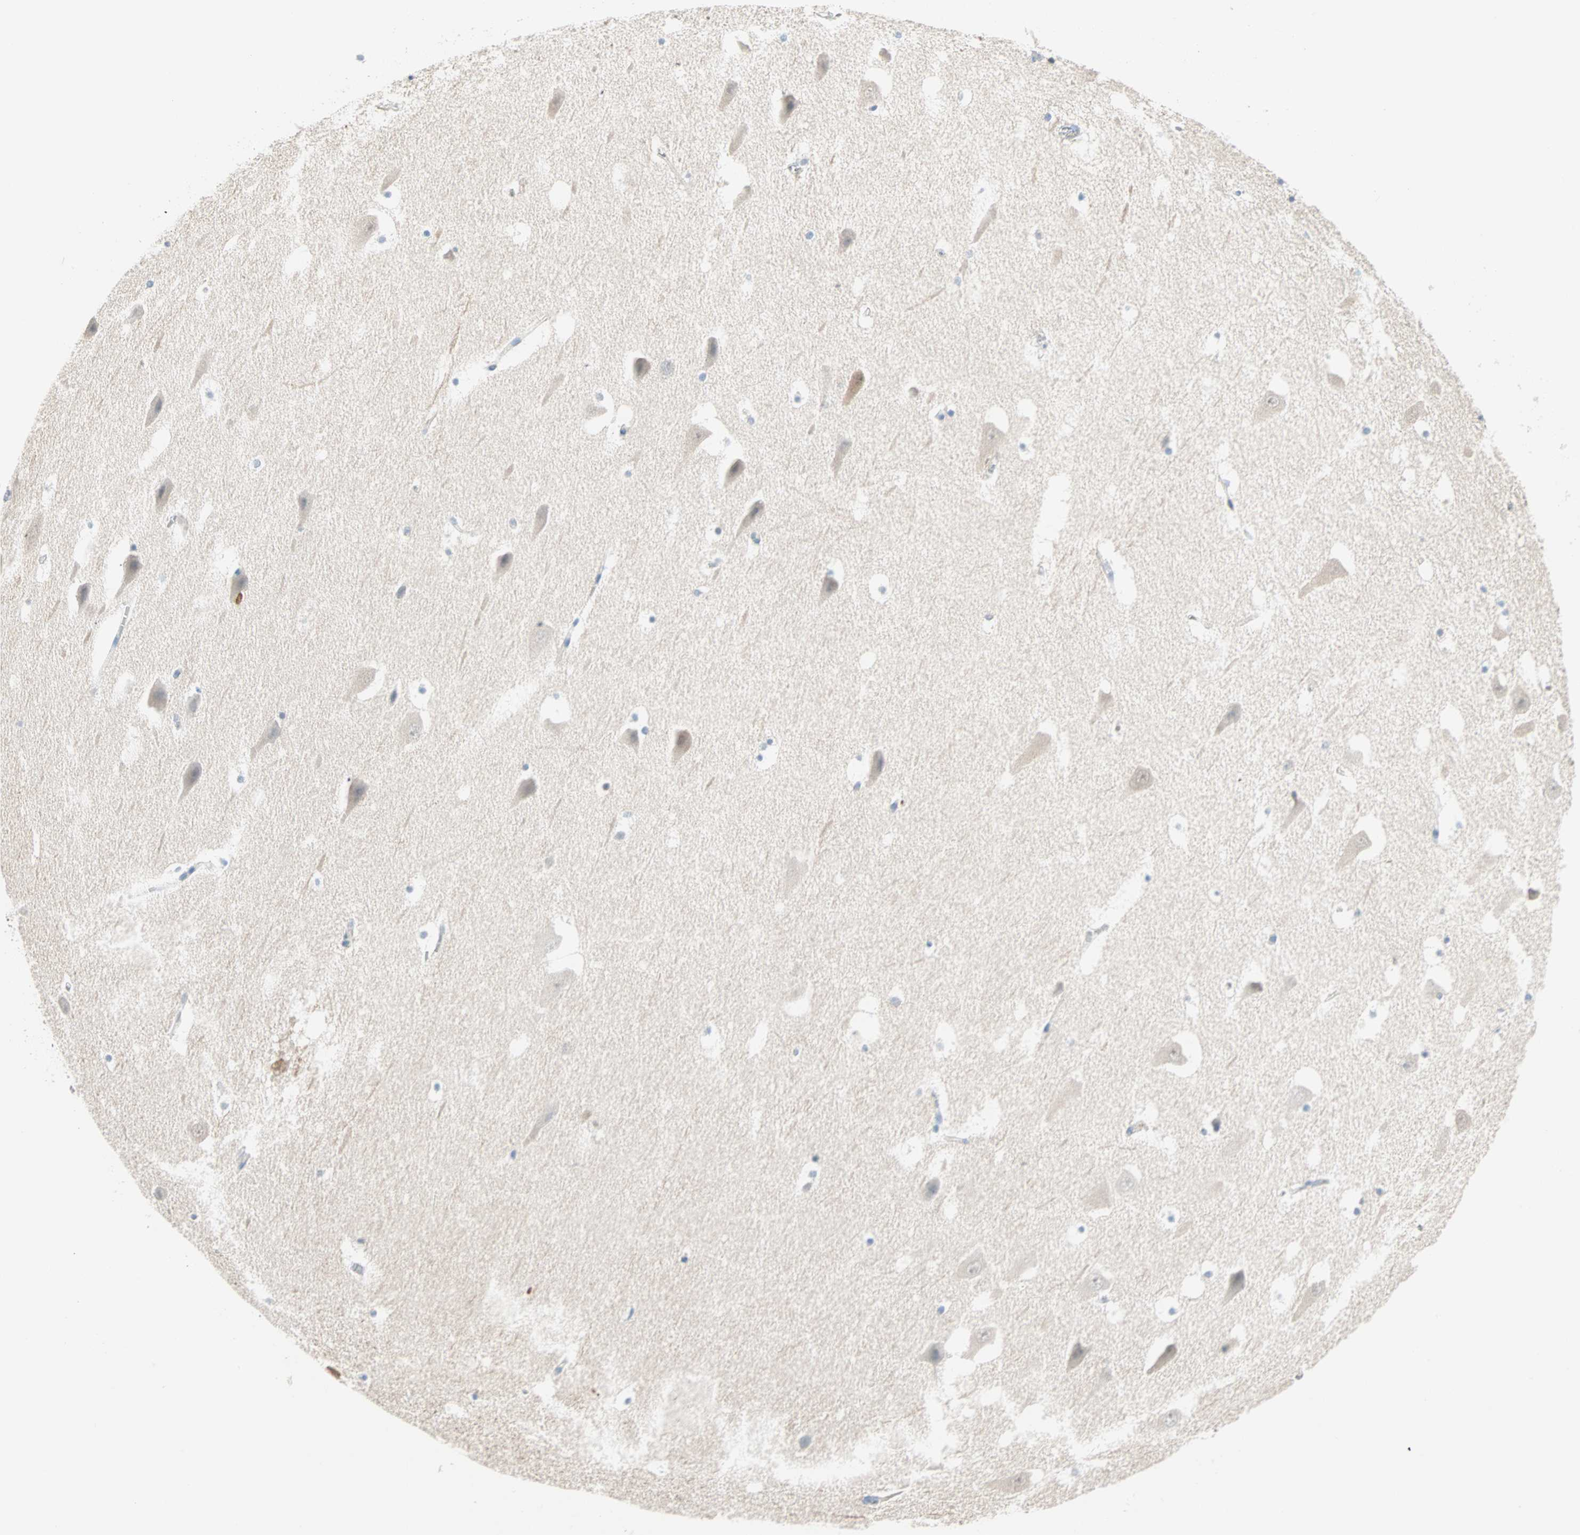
{"staining": {"intensity": "negative", "quantity": "none", "location": "none"}, "tissue": "hippocampus", "cell_type": "Glial cells", "image_type": "normal", "snomed": [{"axis": "morphology", "description": "Normal tissue, NOS"}, {"axis": "topography", "description": "Hippocampus"}], "caption": "DAB (3,3'-diaminobenzidine) immunohistochemical staining of normal hippocampus exhibits no significant positivity in glial cells.", "gene": "SULT1C2", "patient": {"sex": "male", "age": 45}}